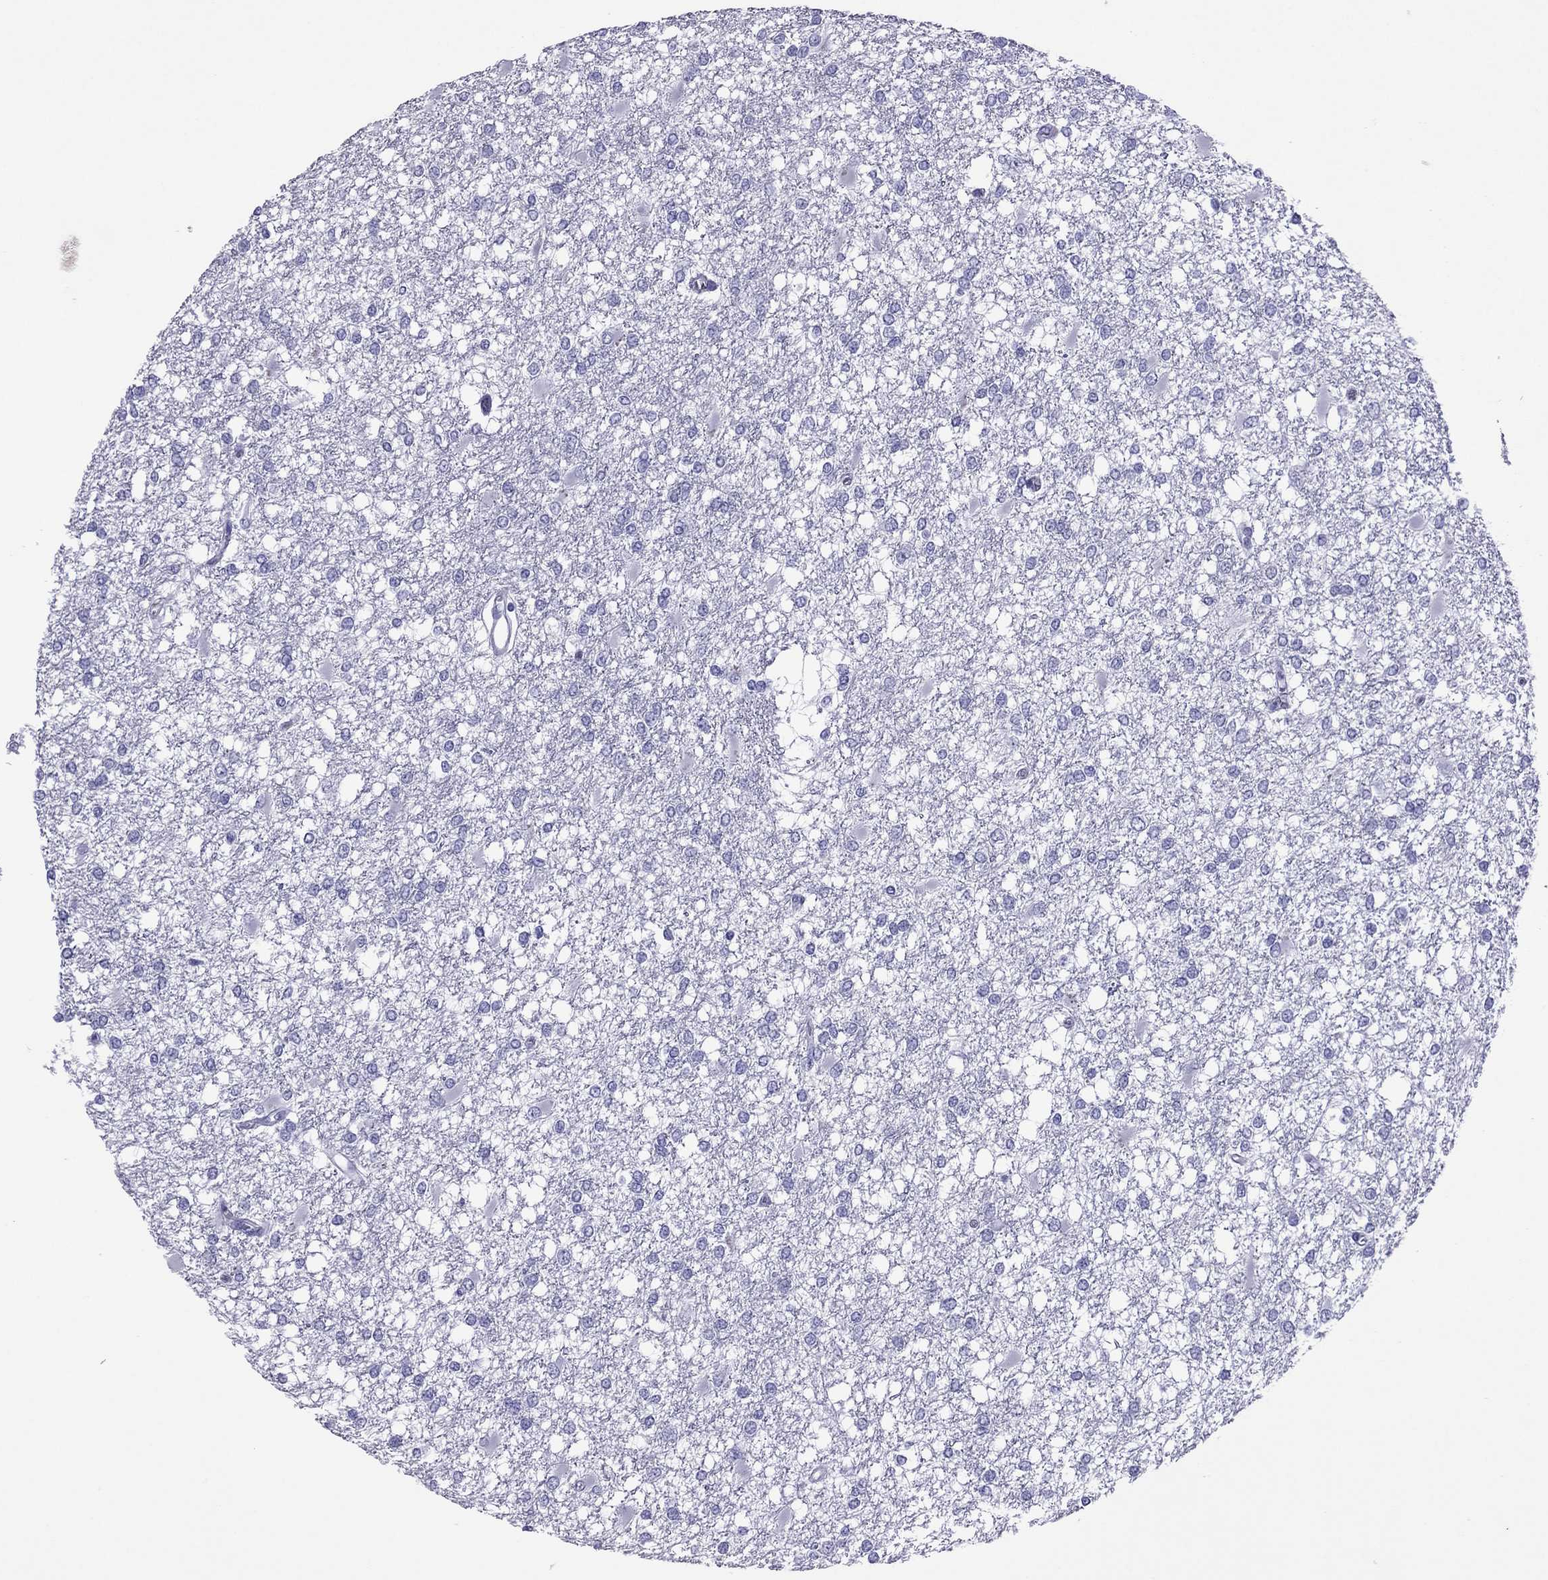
{"staining": {"intensity": "negative", "quantity": "none", "location": "none"}, "tissue": "glioma", "cell_type": "Tumor cells", "image_type": "cancer", "snomed": [{"axis": "morphology", "description": "Glioma, malignant, High grade"}, {"axis": "topography", "description": "Cerebral cortex"}], "caption": "This is an IHC micrograph of malignant glioma (high-grade). There is no positivity in tumor cells.", "gene": "MYL11", "patient": {"sex": "male", "age": 79}}